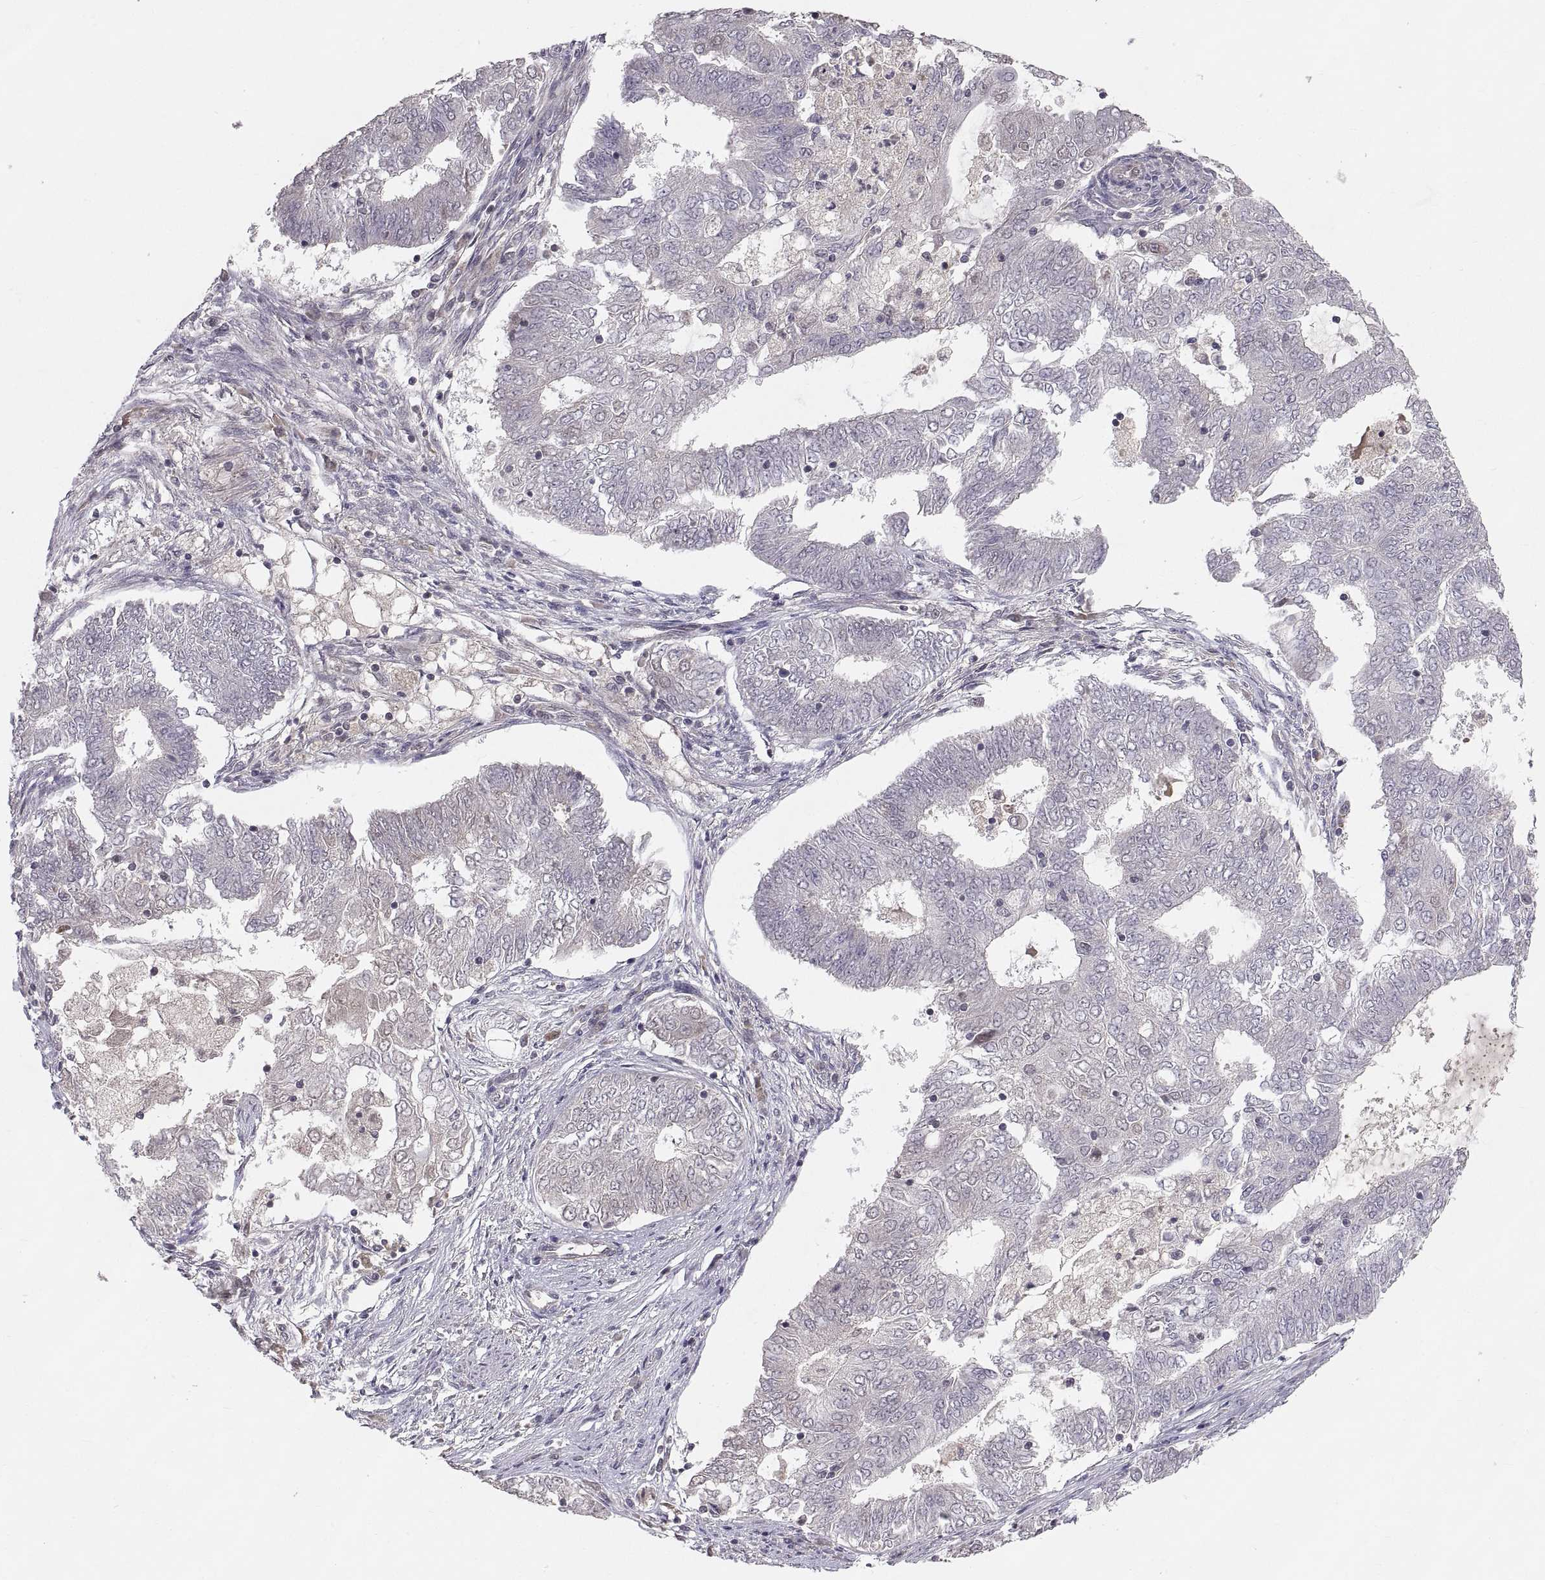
{"staining": {"intensity": "weak", "quantity": "<25%", "location": "cytoplasmic/membranous"}, "tissue": "endometrial cancer", "cell_type": "Tumor cells", "image_type": "cancer", "snomed": [{"axis": "morphology", "description": "Adenocarcinoma, NOS"}, {"axis": "topography", "description": "Endometrium"}], "caption": "Immunohistochemistry (IHC) histopathology image of endometrial cancer stained for a protein (brown), which reveals no expression in tumor cells.", "gene": "ABL2", "patient": {"sex": "female", "age": 62}}